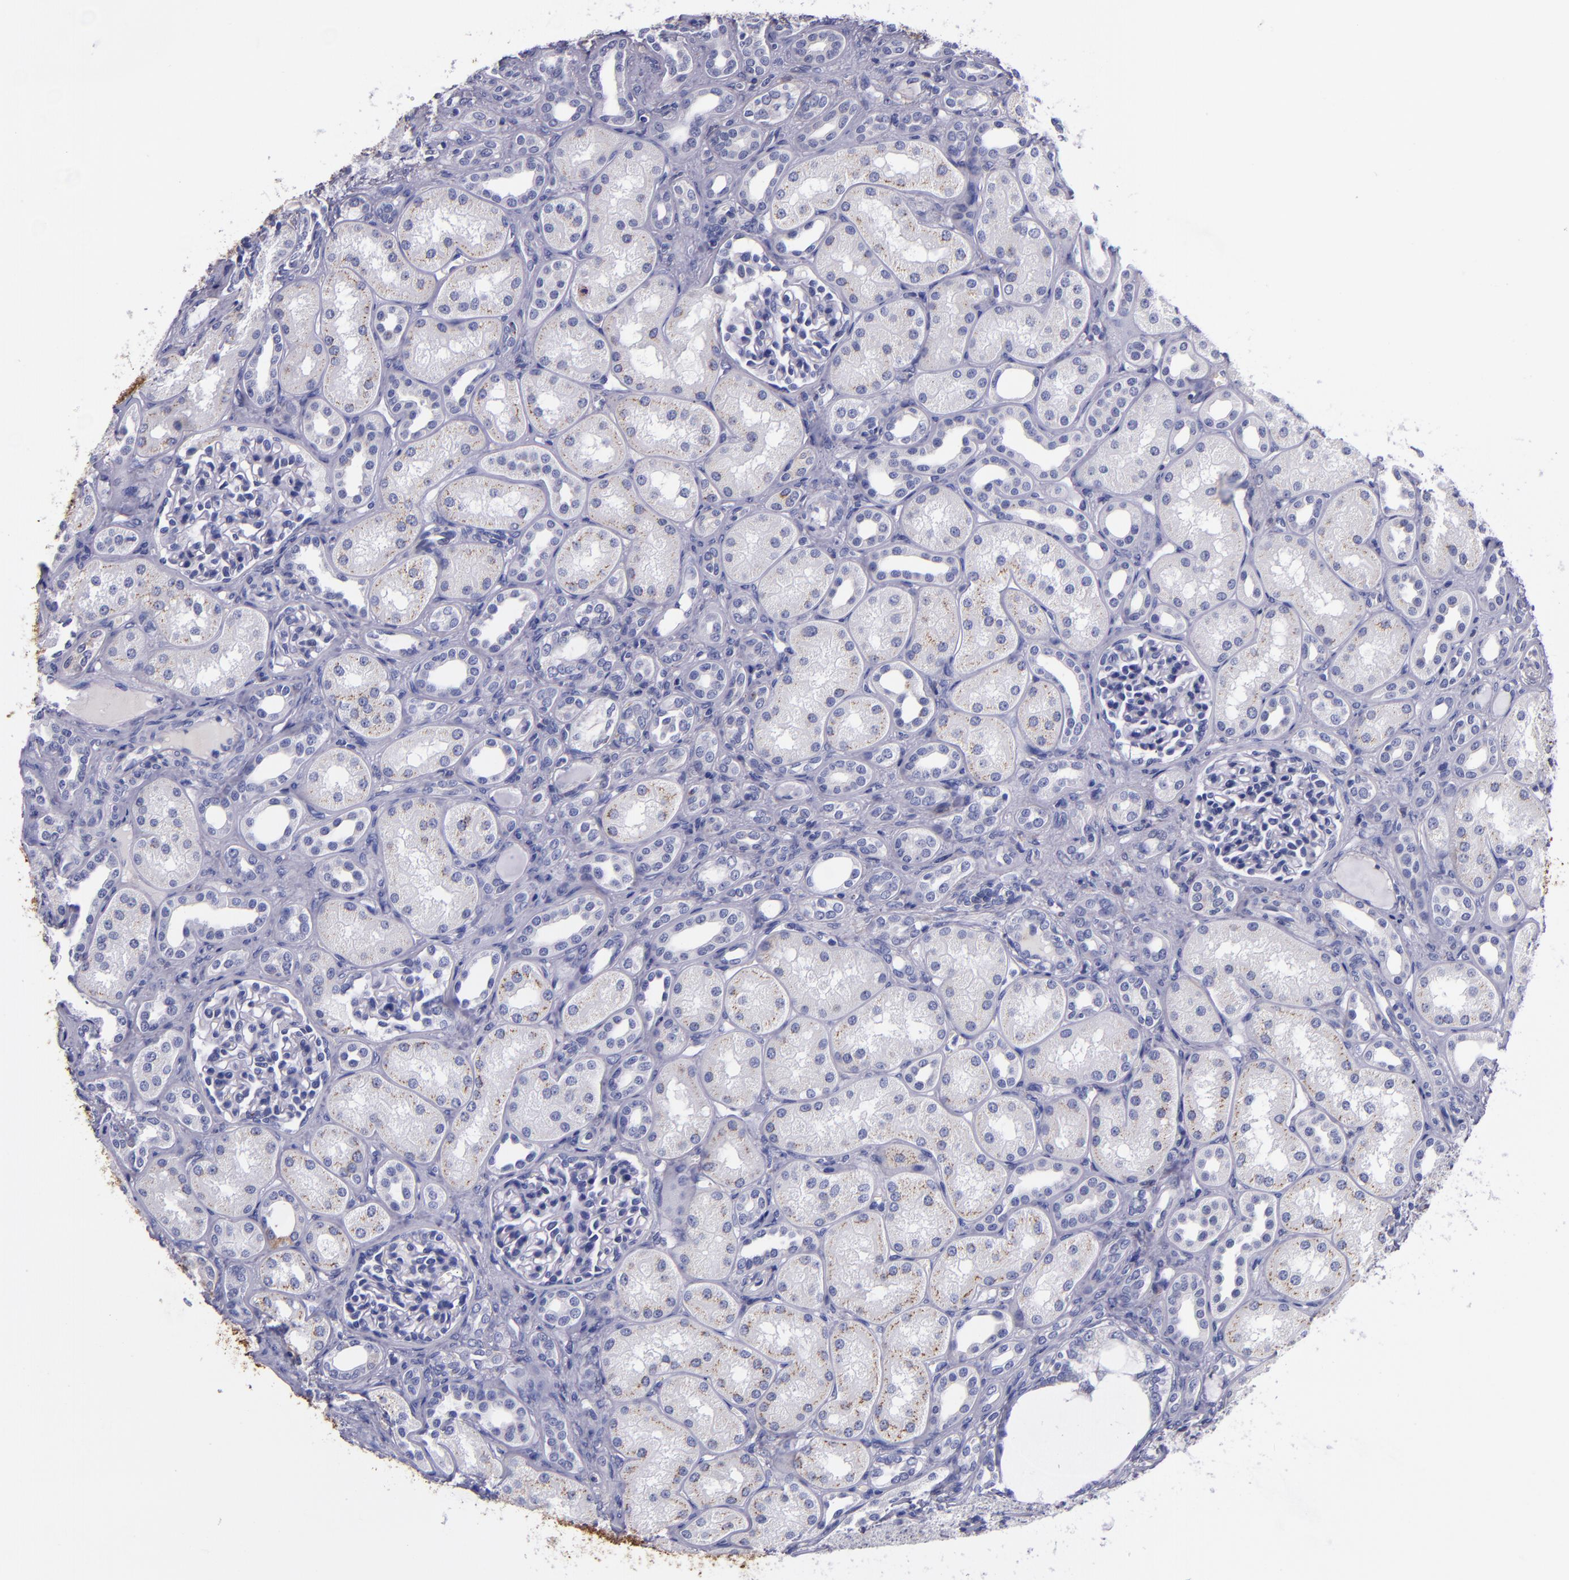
{"staining": {"intensity": "negative", "quantity": "none", "location": "none"}, "tissue": "kidney", "cell_type": "Cells in glomeruli", "image_type": "normal", "snomed": [{"axis": "morphology", "description": "Normal tissue, NOS"}, {"axis": "topography", "description": "Kidney"}], "caption": "Protein analysis of unremarkable kidney displays no significant expression in cells in glomeruli. The staining is performed using DAB brown chromogen with nuclei counter-stained in using hematoxylin.", "gene": "IVL", "patient": {"sex": "male", "age": 7}}